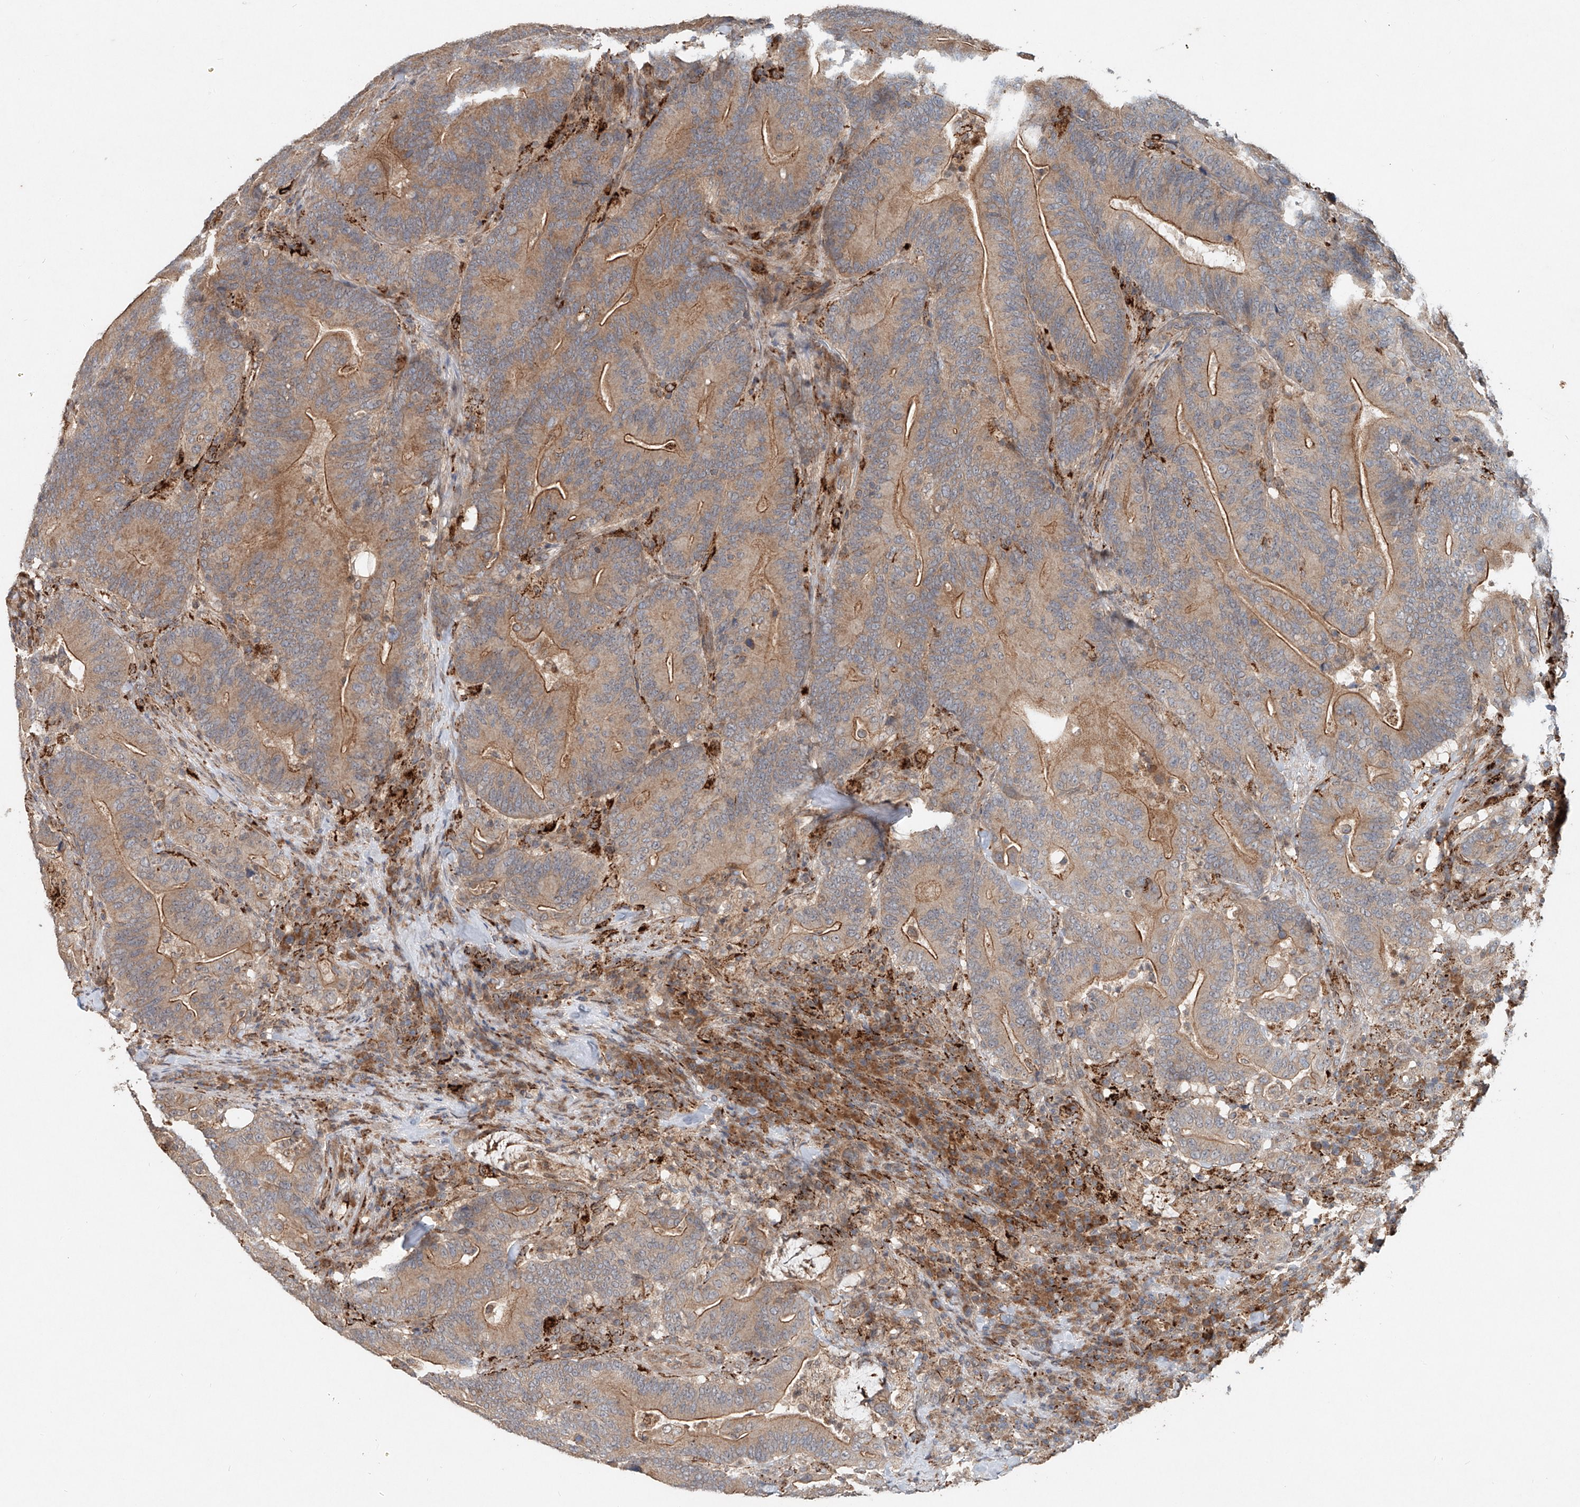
{"staining": {"intensity": "moderate", "quantity": ">75%", "location": "cytoplasmic/membranous"}, "tissue": "colorectal cancer", "cell_type": "Tumor cells", "image_type": "cancer", "snomed": [{"axis": "morphology", "description": "Adenocarcinoma, NOS"}, {"axis": "topography", "description": "Colon"}], "caption": "Immunohistochemistry (IHC) histopathology image of colorectal cancer (adenocarcinoma) stained for a protein (brown), which shows medium levels of moderate cytoplasmic/membranous positivity in approximately >75% of tumor cells.", "gene": "IER5", "patient": {"sex": "female", "age": 66}}